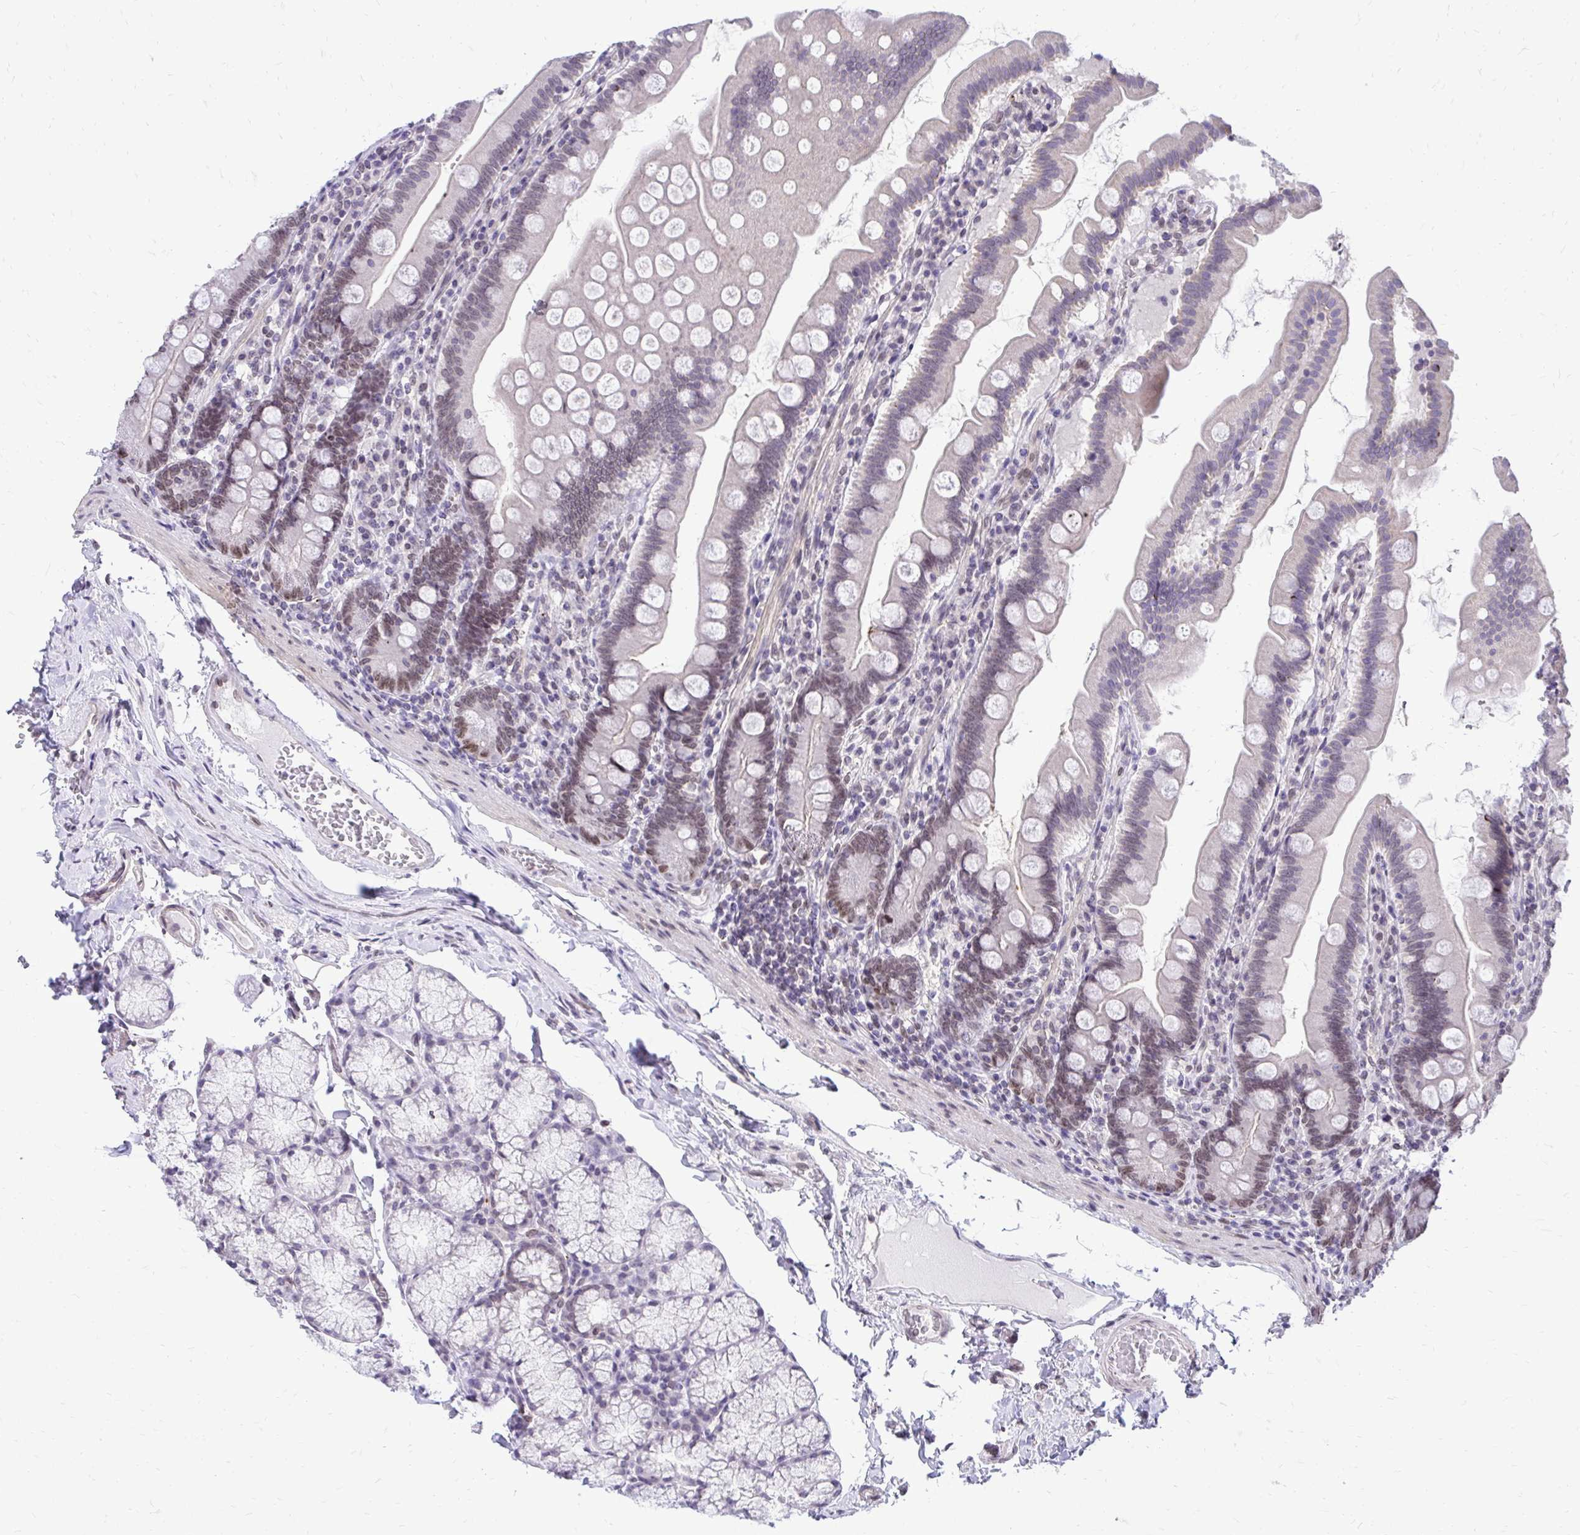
{"staining": {"intensity": "moderate", "quantity": "25%-75%", "location": "nuclear"}, "tissue": "duodenum", "cell_type": "Glandular cells", "image_type": "normal", "snomed": [{"axis": "morphology", "description": "Normal tissue, NOS"}, {"axis": "topography", "description": "Duodenum"}], "caption": "Moderate nuclear staining for a protein is seen in about 25%-75% of glandular cells of normal duodenum using immunohistochemistry (IHC).", "gene": "BANF1", "patient": {"sex": "female", "age": 67}}